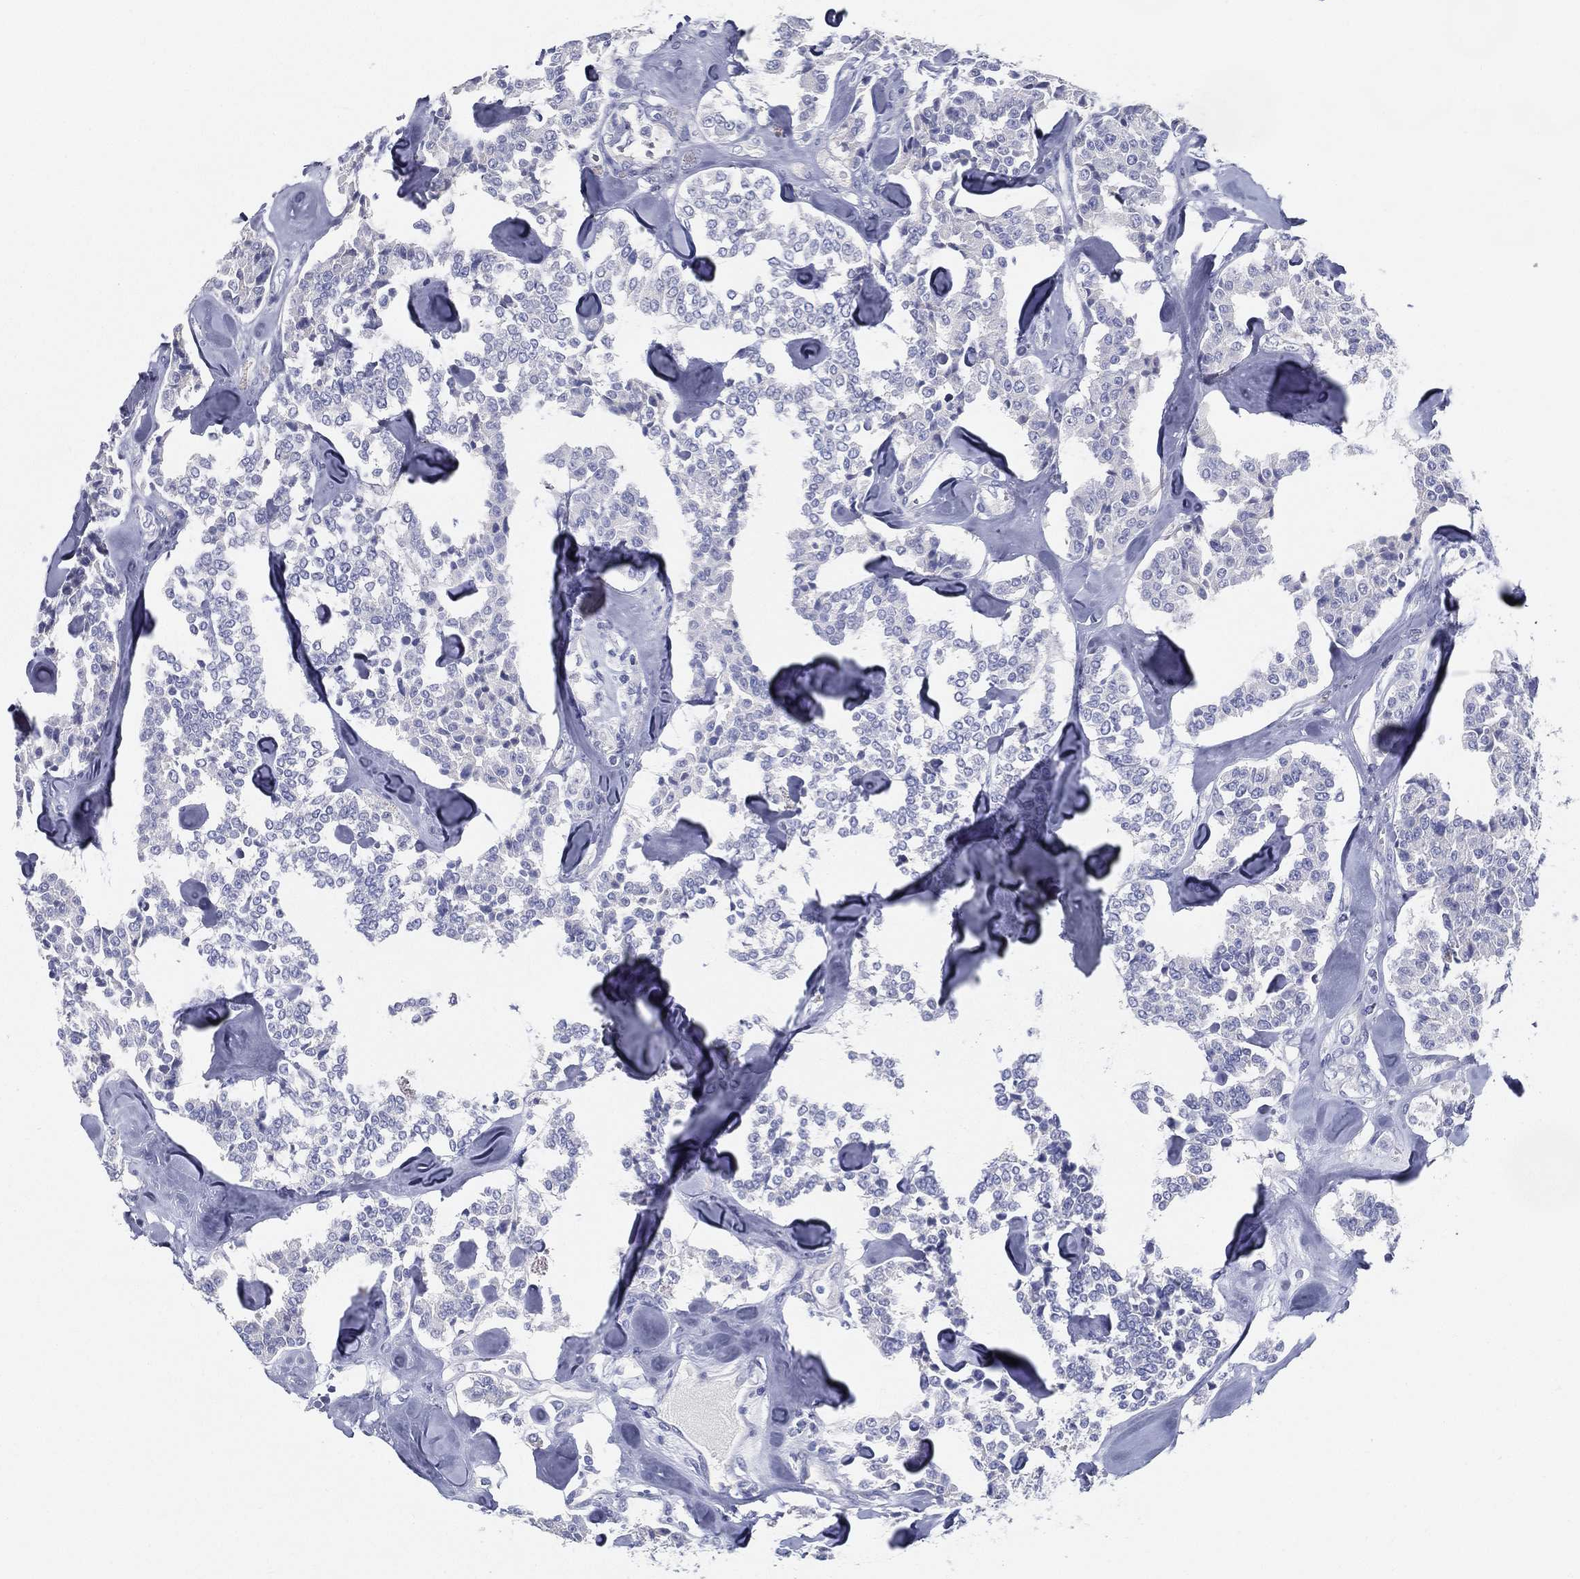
{"staining": {"intensity": "negative", "quantity": "none", "location": "none"}, "tissue": "carcinoid", "cell_type": "Tumor cells", "image_type": "cancer", "snomed": [{"axis": "morphology", "description": "Carcinoid, malignant, NOS"}, {"axis": "topography", "description": "Pancreas"}], "caption": "Immunohistochemistry photomicrograph of neoplastic tissue: human carcinoid stained with DAB shows no significant protein positivity in tumor cells.", "gene": "STS", "patient": {"sex": "male", "age": 41}}